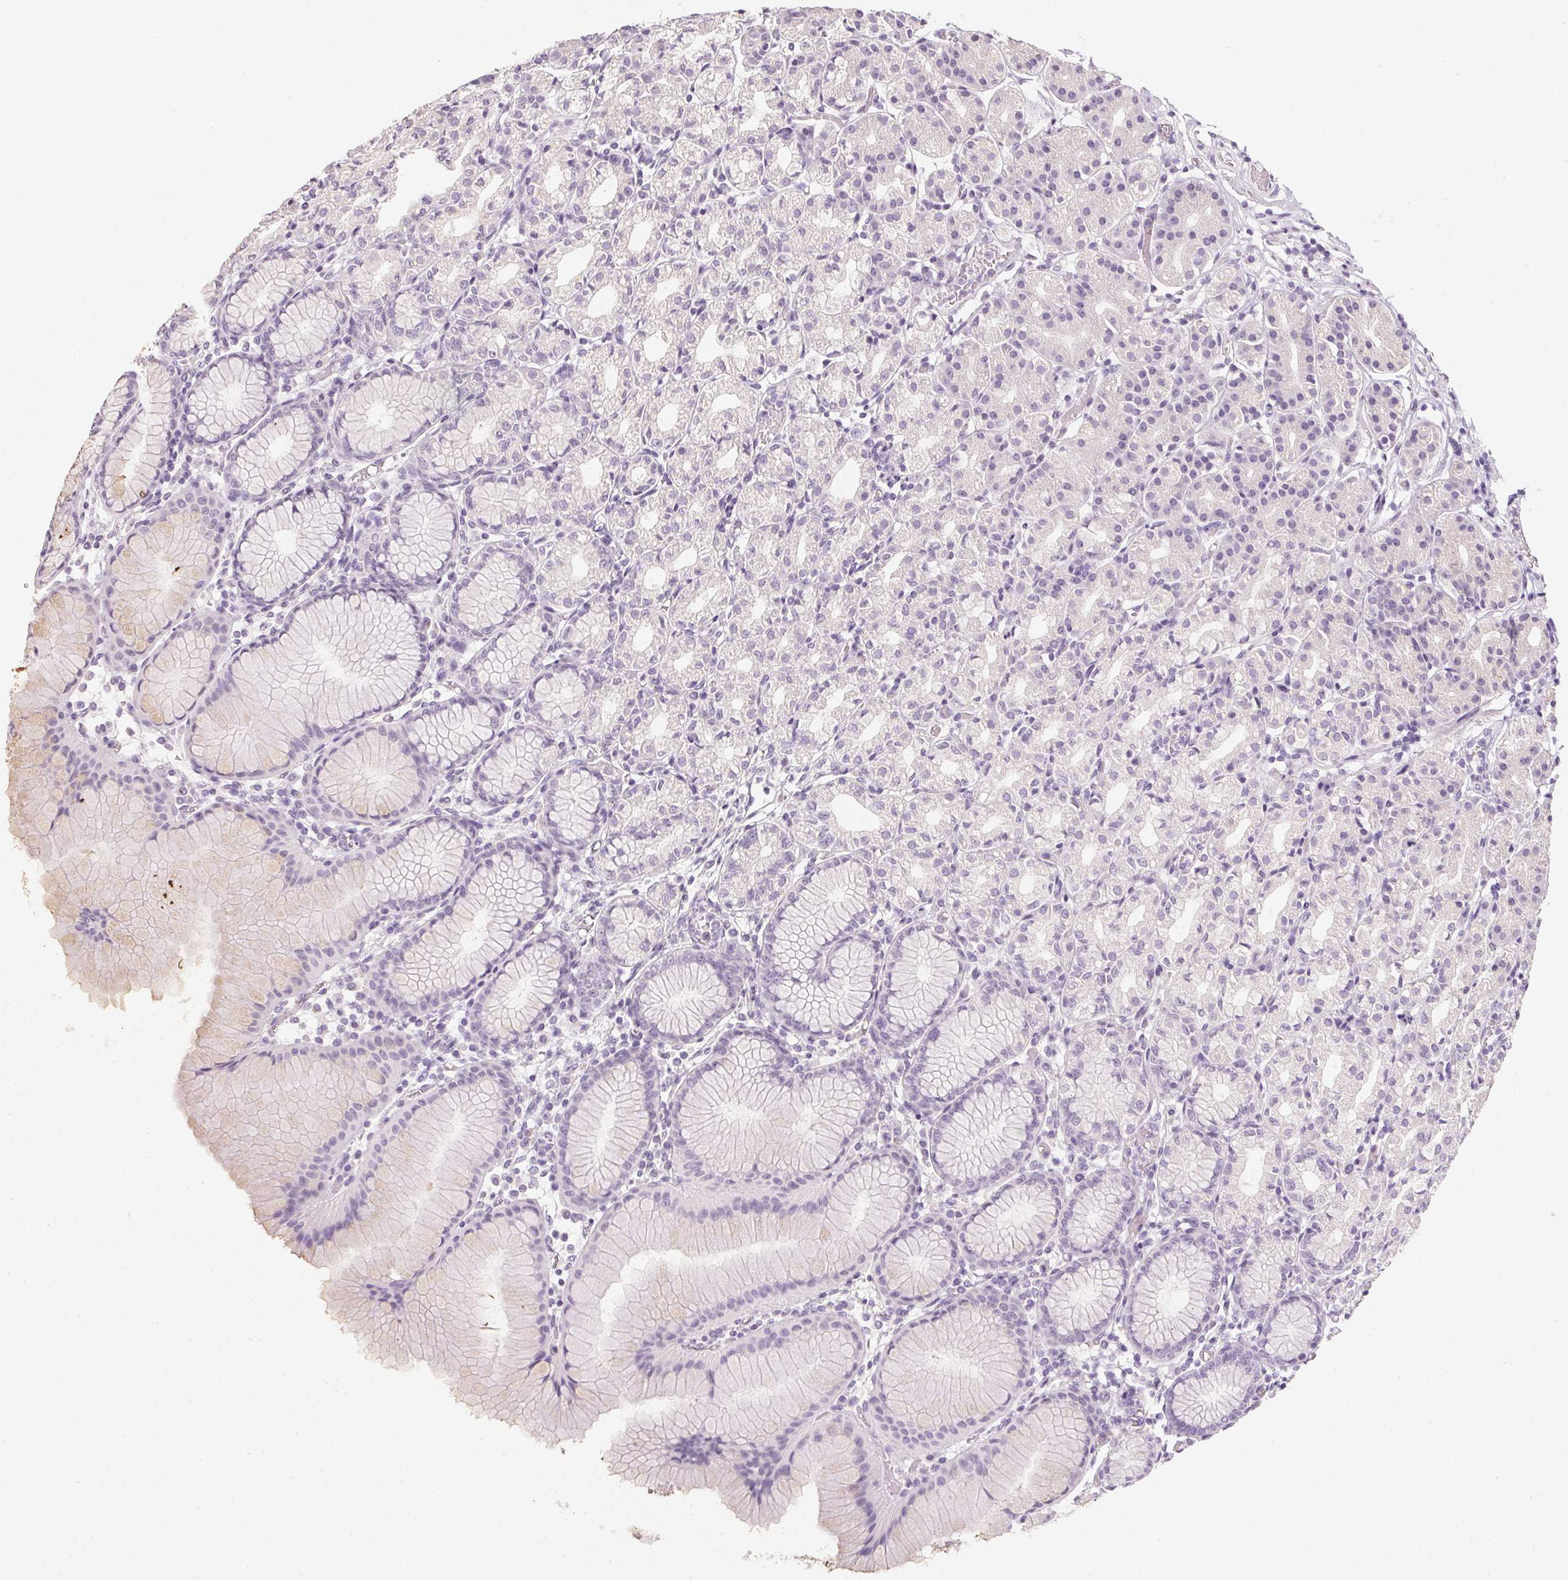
{"staining": {"intensity": "negative", "quantity": "none", "location": "none"}, "tissue": "stomach", "cell_type": "Glandular cells", "image_type": "normal", "snomed": [{"axis": "morphology", "description": "Normal tissue, NOS"}, {"axis": "topography", "description": "Stomach"}], "caption": "Immunohistochemistry histopathology image of normal stomach: stomach stained with DAB (3,3'-diaminobenzidine) demonstrates no significant protein staining in glandular cells.", "gene": "TMEM72", "patient": {"sex": "female", "age": 57}}